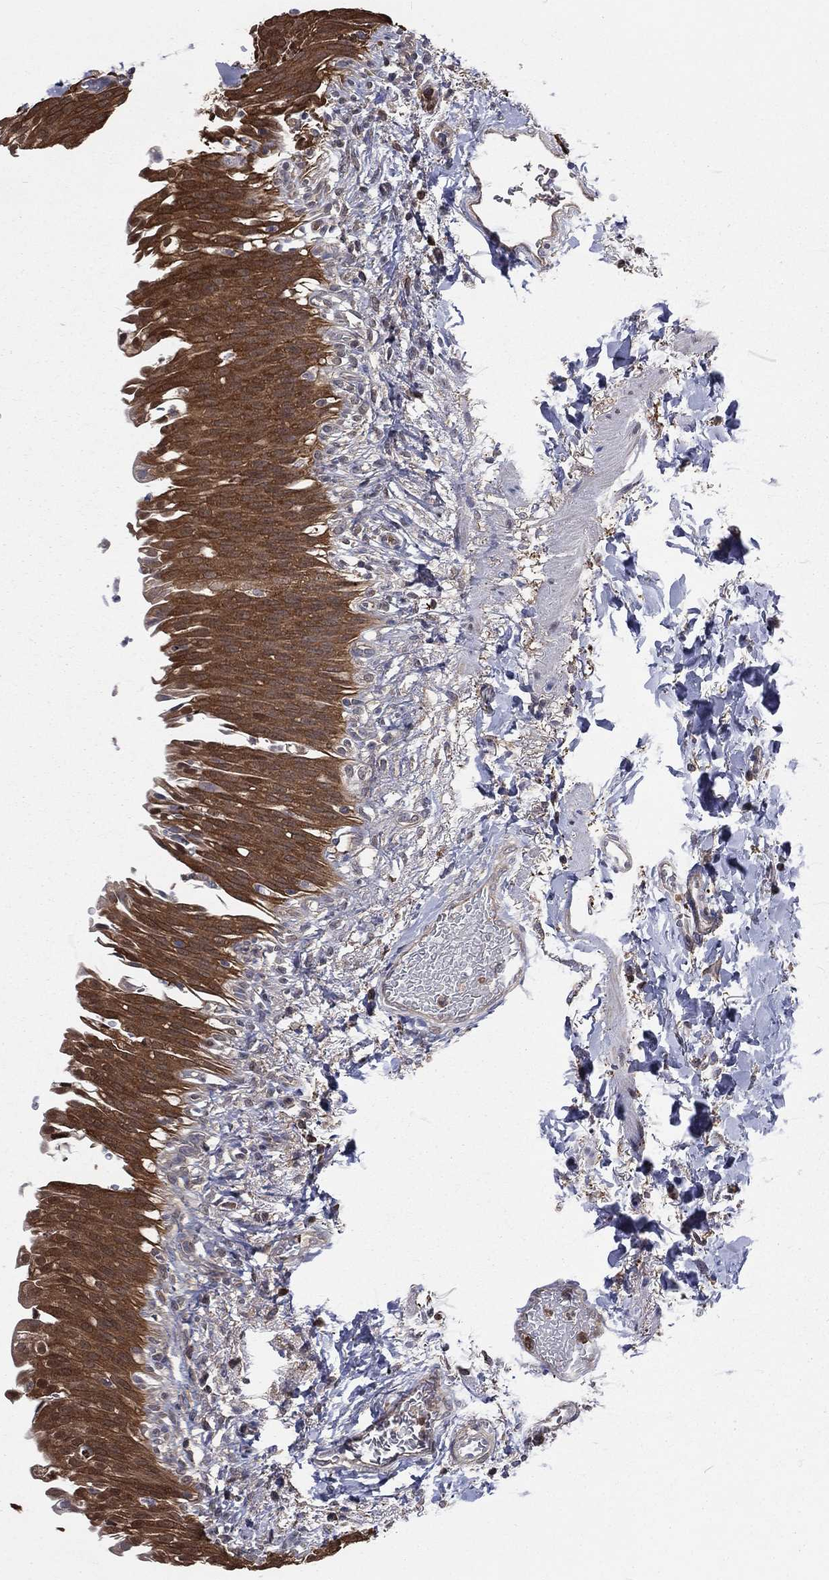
{"staining": {"intensity": "moderate", "quantity": ">75%", "location": "cytoplasmic/membranous"}, "tissue": "urinary bladder", "cell_type": "Urothelial cells", "image_type": "normal", "snomed": [{"axis": "morphology", "description": "Normal tissue, NOS"}, {"axis": "topography", "description": "Urinary bladder"}], "caption": "The image demonstrates a brown stain indicating the presence of a protein in the cytoplasmic/membranous of urothelial cells in urinary bladder.", "gene": "TBC1D2", "patient": {"sex": "female", "age": 60}}